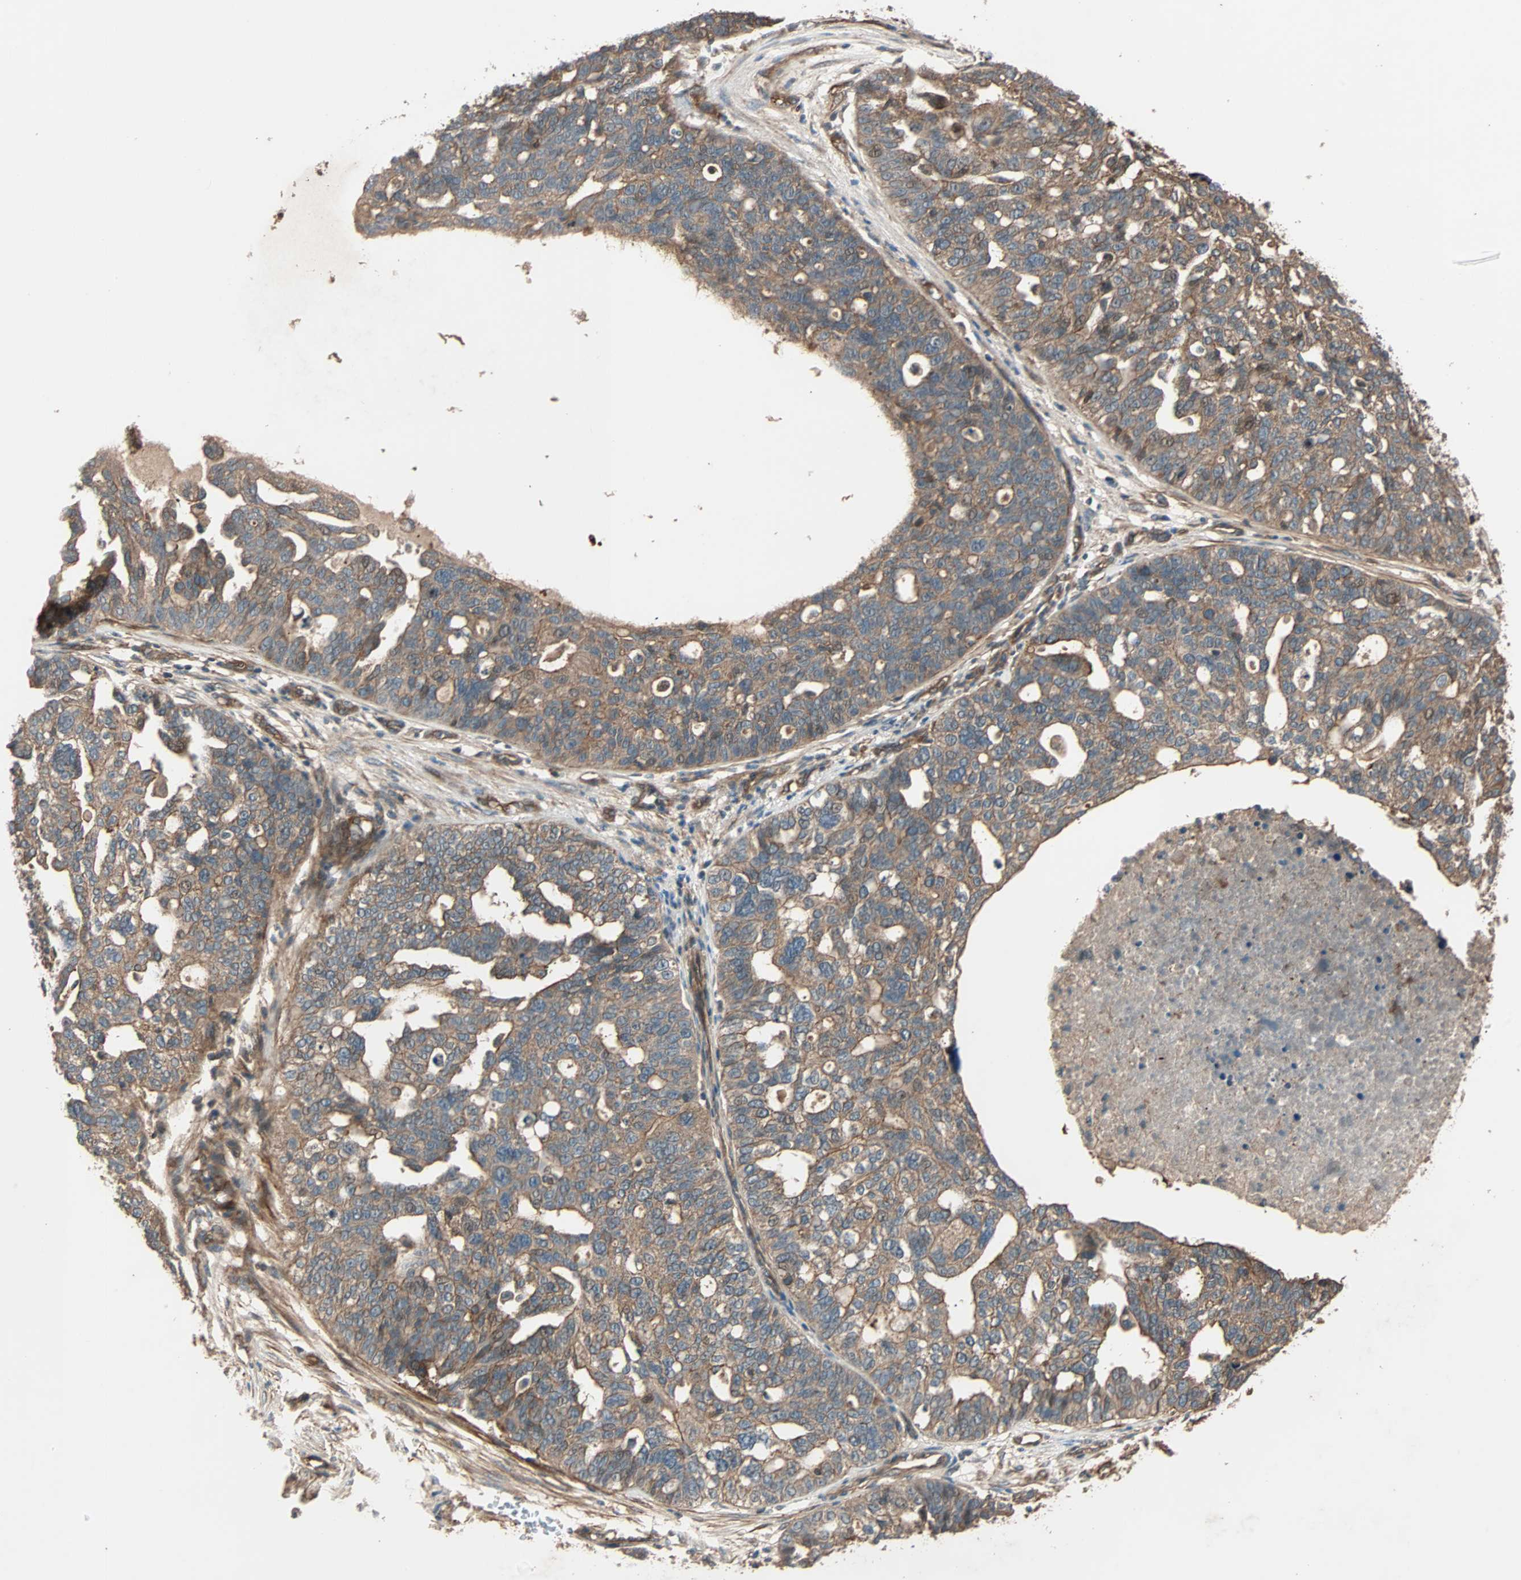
{"staining": {"intensity": "weak", "quantity": ">75%", "location": "cytoplasmic/membranous"}, "tissue": "ovarian cancer", "cell_type": "Tumor cells", "image_type": "cancer", "snomed": [{"axis": "morphology", "description": "Cystadenocarcinoma, serous, NOS"}, {"axis": "topography", "description": "Ovary"}], "caption": "Protein staining exhibits weak cytoplasmic/membranous expression in approximately >75% of tumor cells in ovarian cancer (serous cystadenocarcinoma).", "gene": "GCK", "patient": {"sex": "female", "age": 59}}